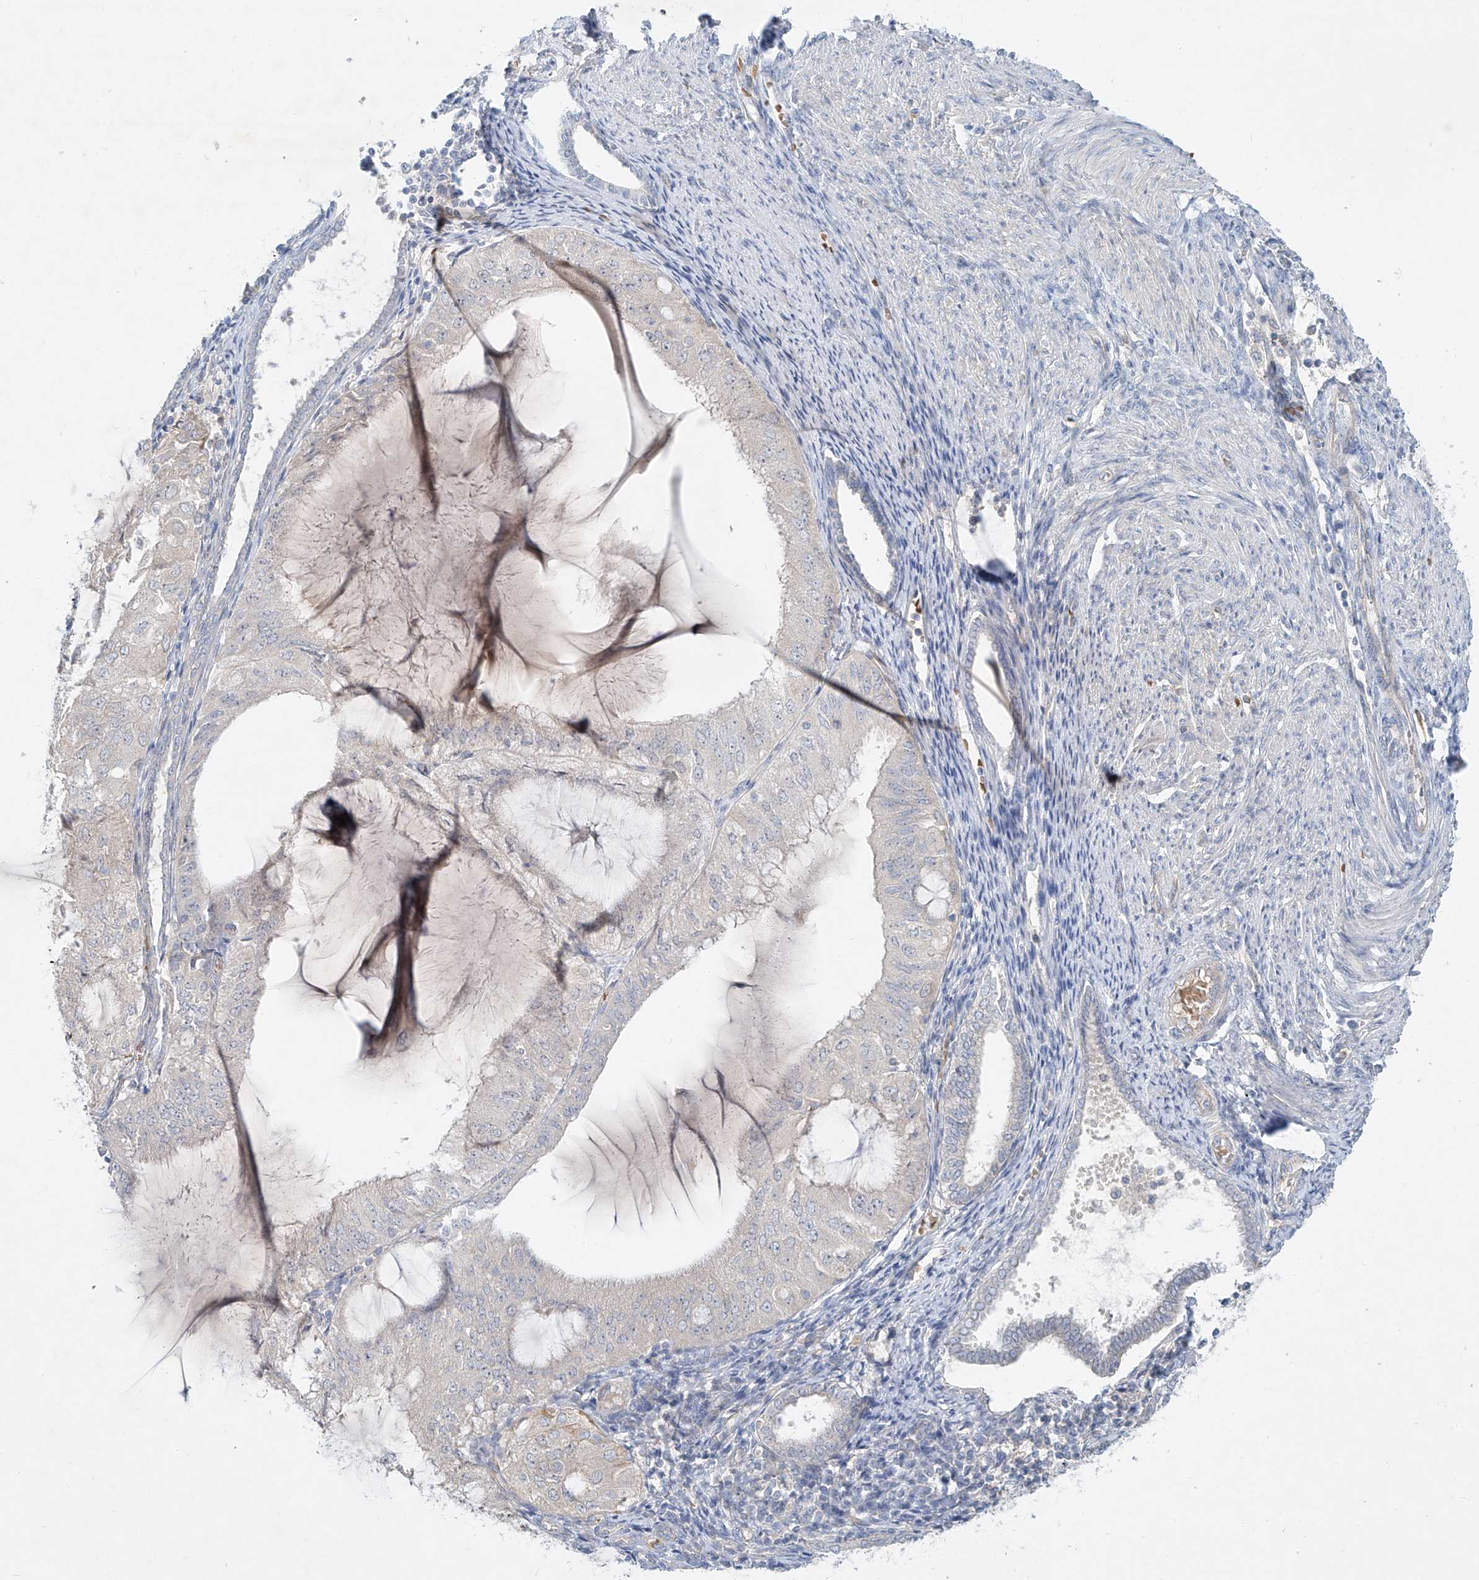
{"staining": {"intensity": "negative", "quantity": "none", "location": "none"}, "tissue": "endometrial cancer", "cell_type": "Tumor cells", "image_type": "cancer", "snomed": [{"axis": "morphology", "description": "Adenocarcinoma, NOS"}, {"axis": "topography", "description": "Endometrium"}], "caption": "A high-resolution micrograph shows immunohistochemistry staining of endometrial cancer (adenocarcinoma), which displays no significant expression in tumor cells. The staining was performed using DAB to visualize the protein expression in brown, while the nuclei were stained in blue with hematoxylin (Magnification: 20x).", "gene": "SYTL3", "patient": {"sex": "female", "age": 81}}